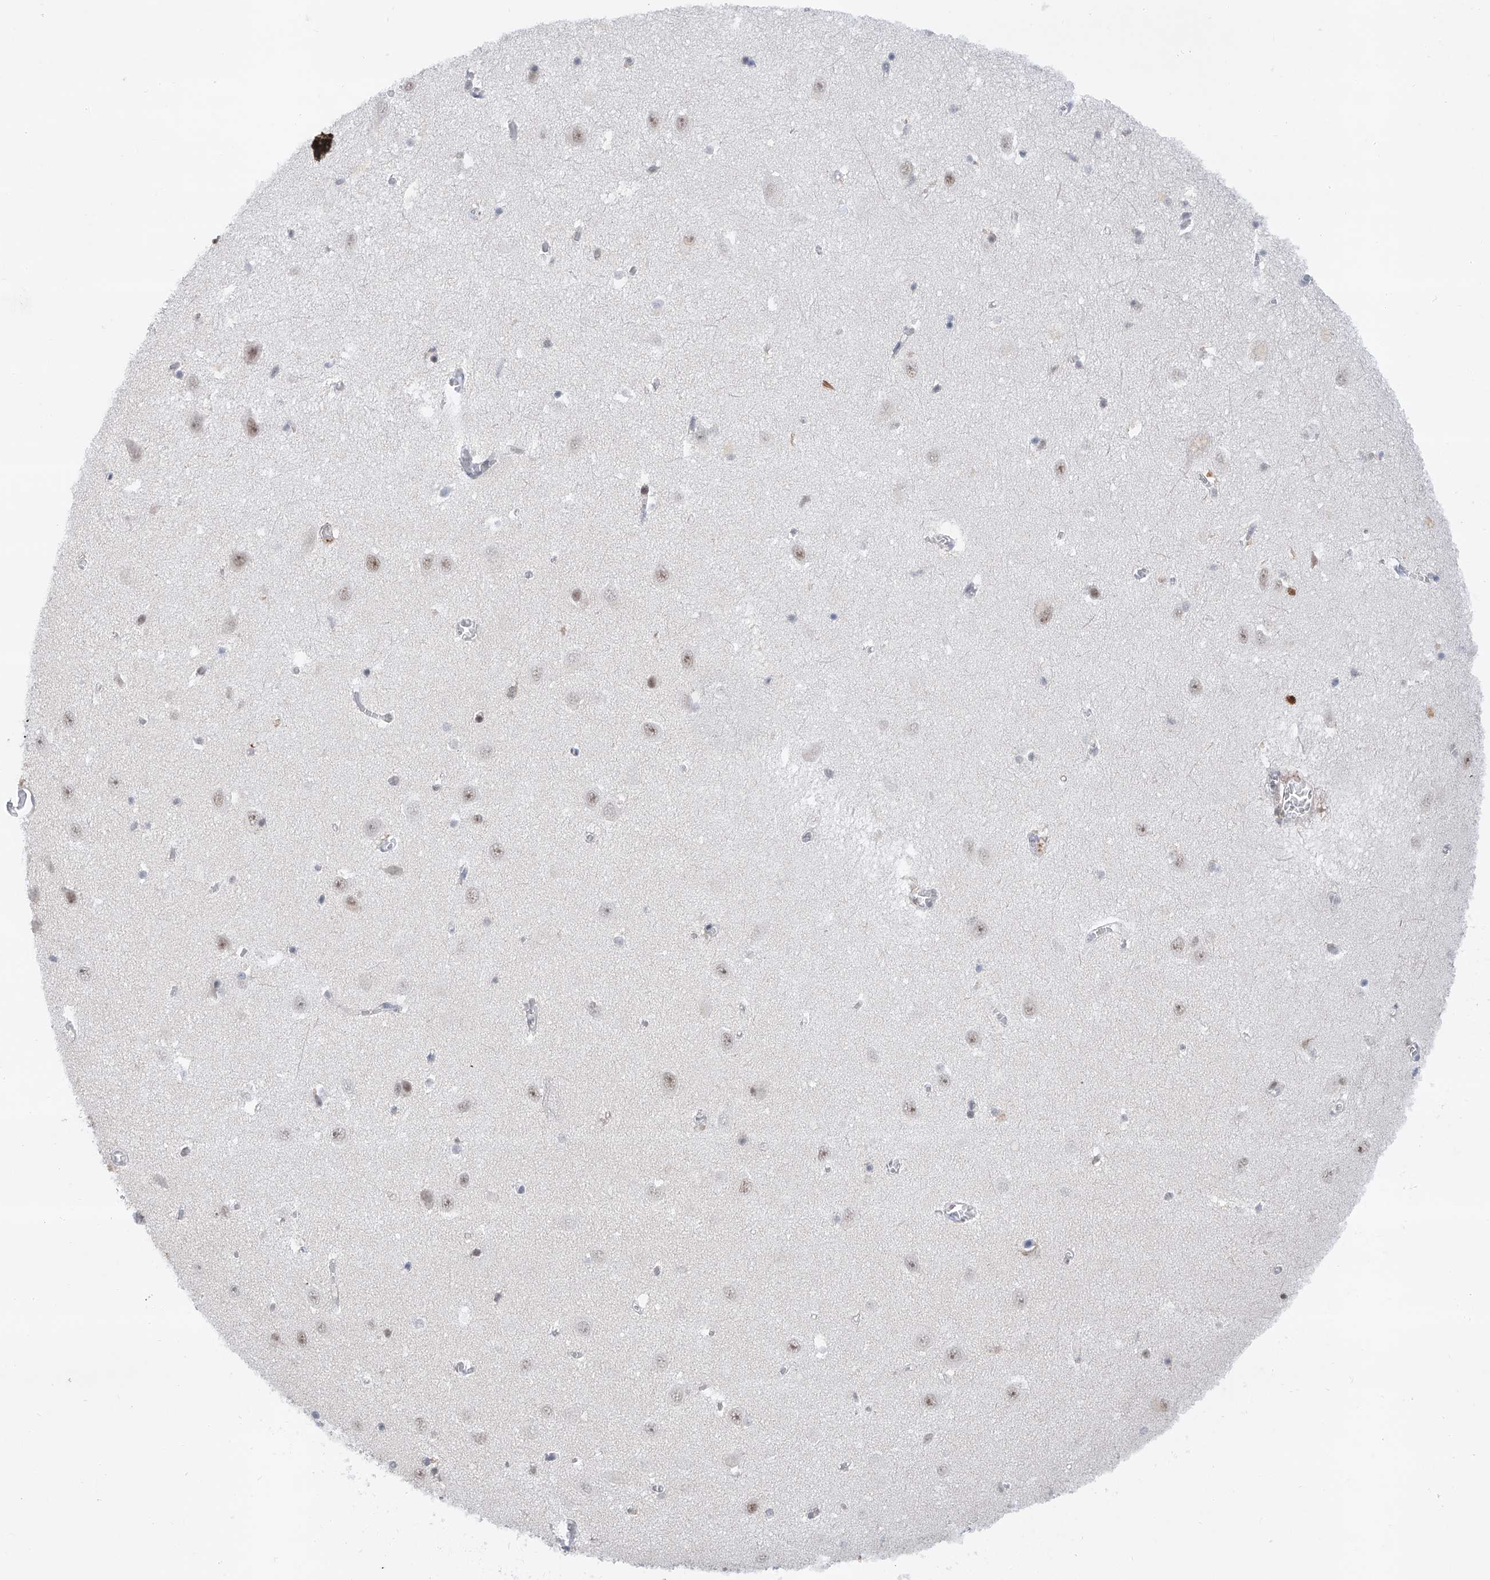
{"staining": {"intensity": "weak", "quantity": "<25%", "location": "nuclear"}, "tissue": "hippocampus", "cell_type": "Glial cells", "image_type": "normal", "snomed": [{"axis": "morphology", "description": "Normal tissue, NOS"}, {"axis": "topography", "description": "Hippocampus"}], "caption": "IHC micrograph of normal hippocampus: hippocampus stained with DAB reveals no significant protein positivity in glial cells.", "gene": "SNRNP200", "patient": {"sex": "female", "age": 64}}